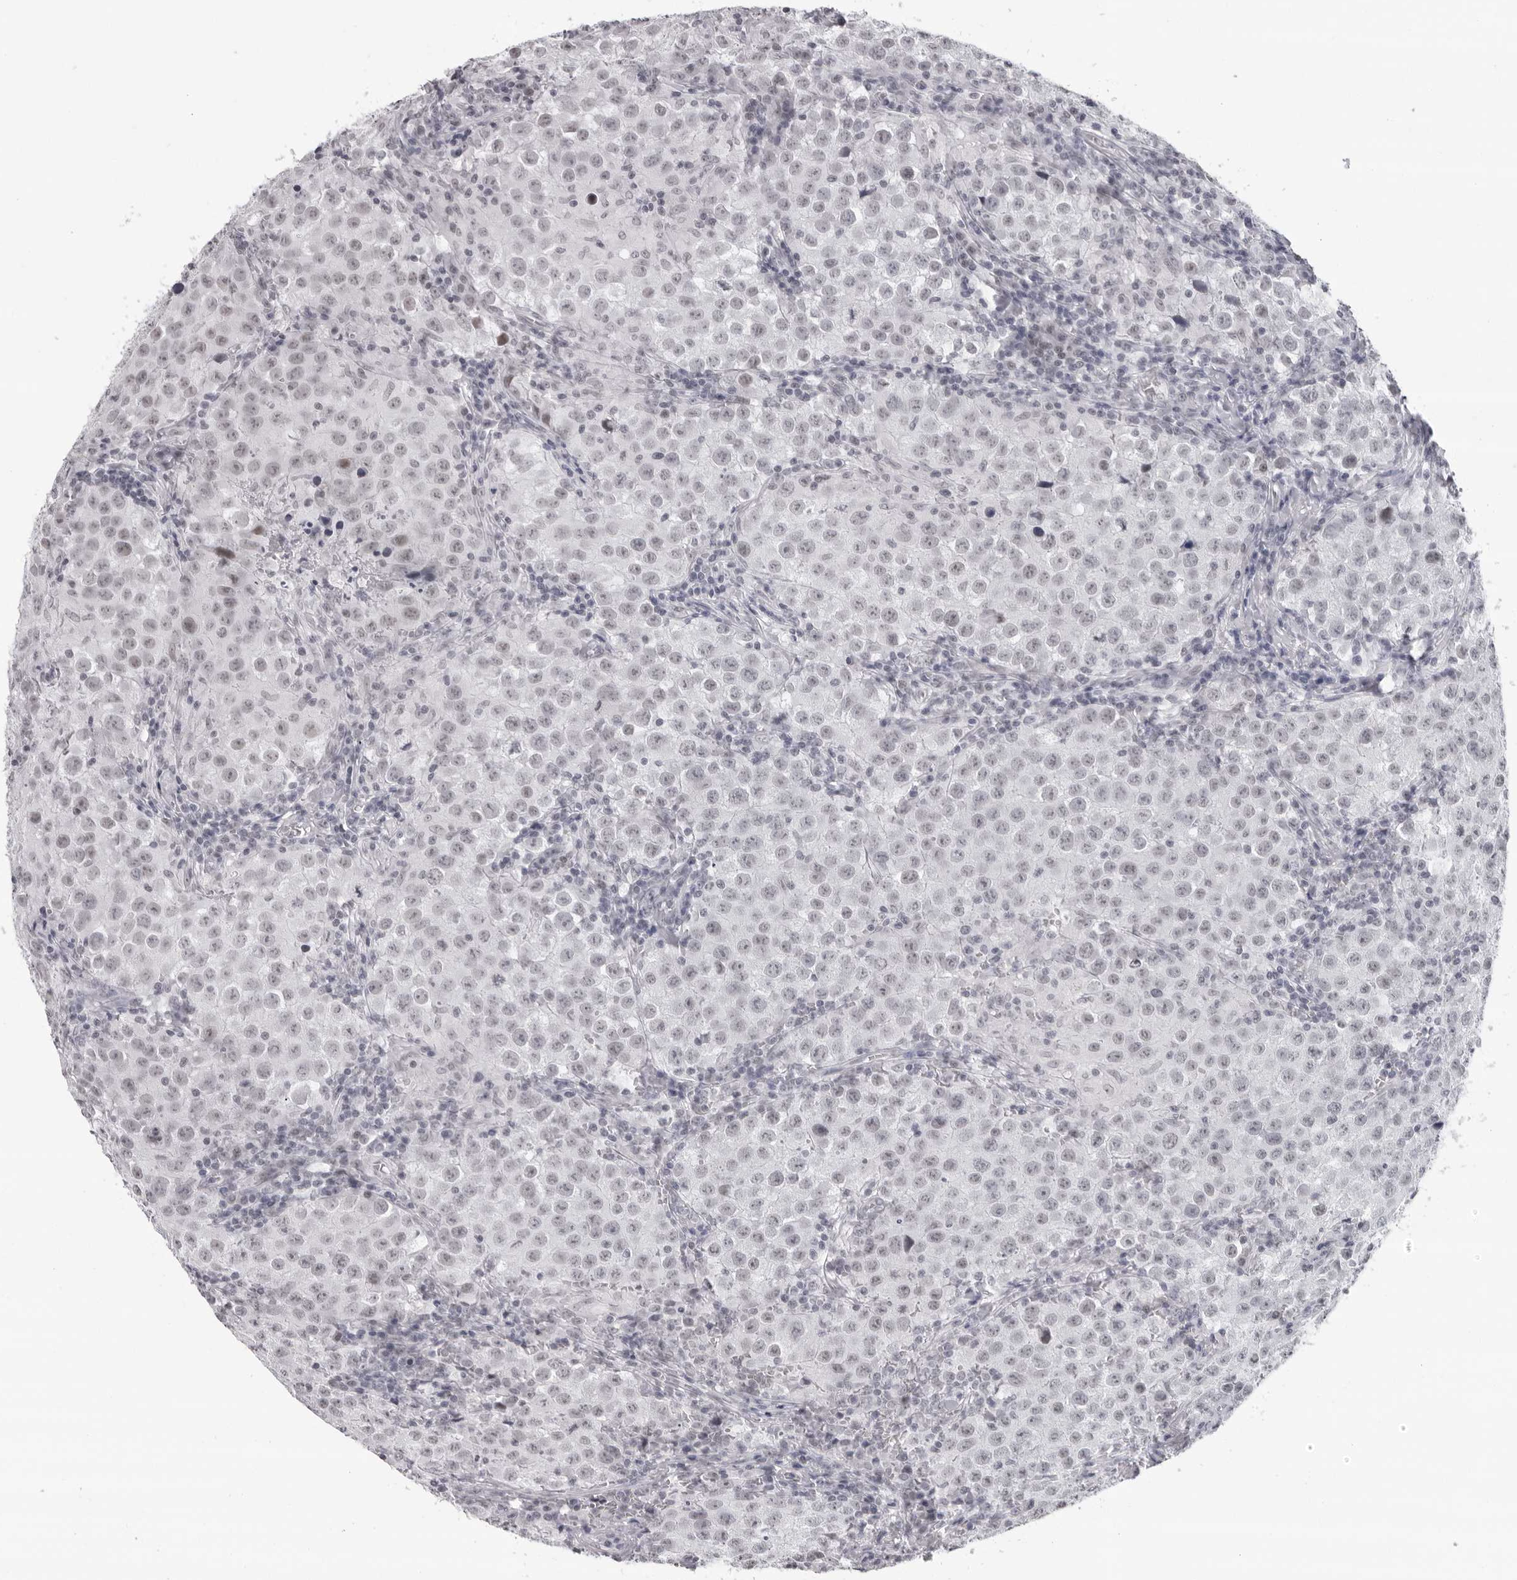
{"staining": {"intensity": "negative", "quantity": "none", "location": "none"}, "tissue": "testis cancer", "cell_type": "Tumor cells", "image_type": "cancer", "snomed": [{"axis": "morphology", "description": "Seminoma, NOS"}, {"axis": "morphology", "description": "Carcinoma, Embryonal, NOS"}, {"axis": "topography", "description": "Testis"}], "caption": "Photomicrograph shows no significant protein expression in tumor cells of seminoma (testis).", "gene": "ESPN", "patient": {"sex": "male", "age": 43}}